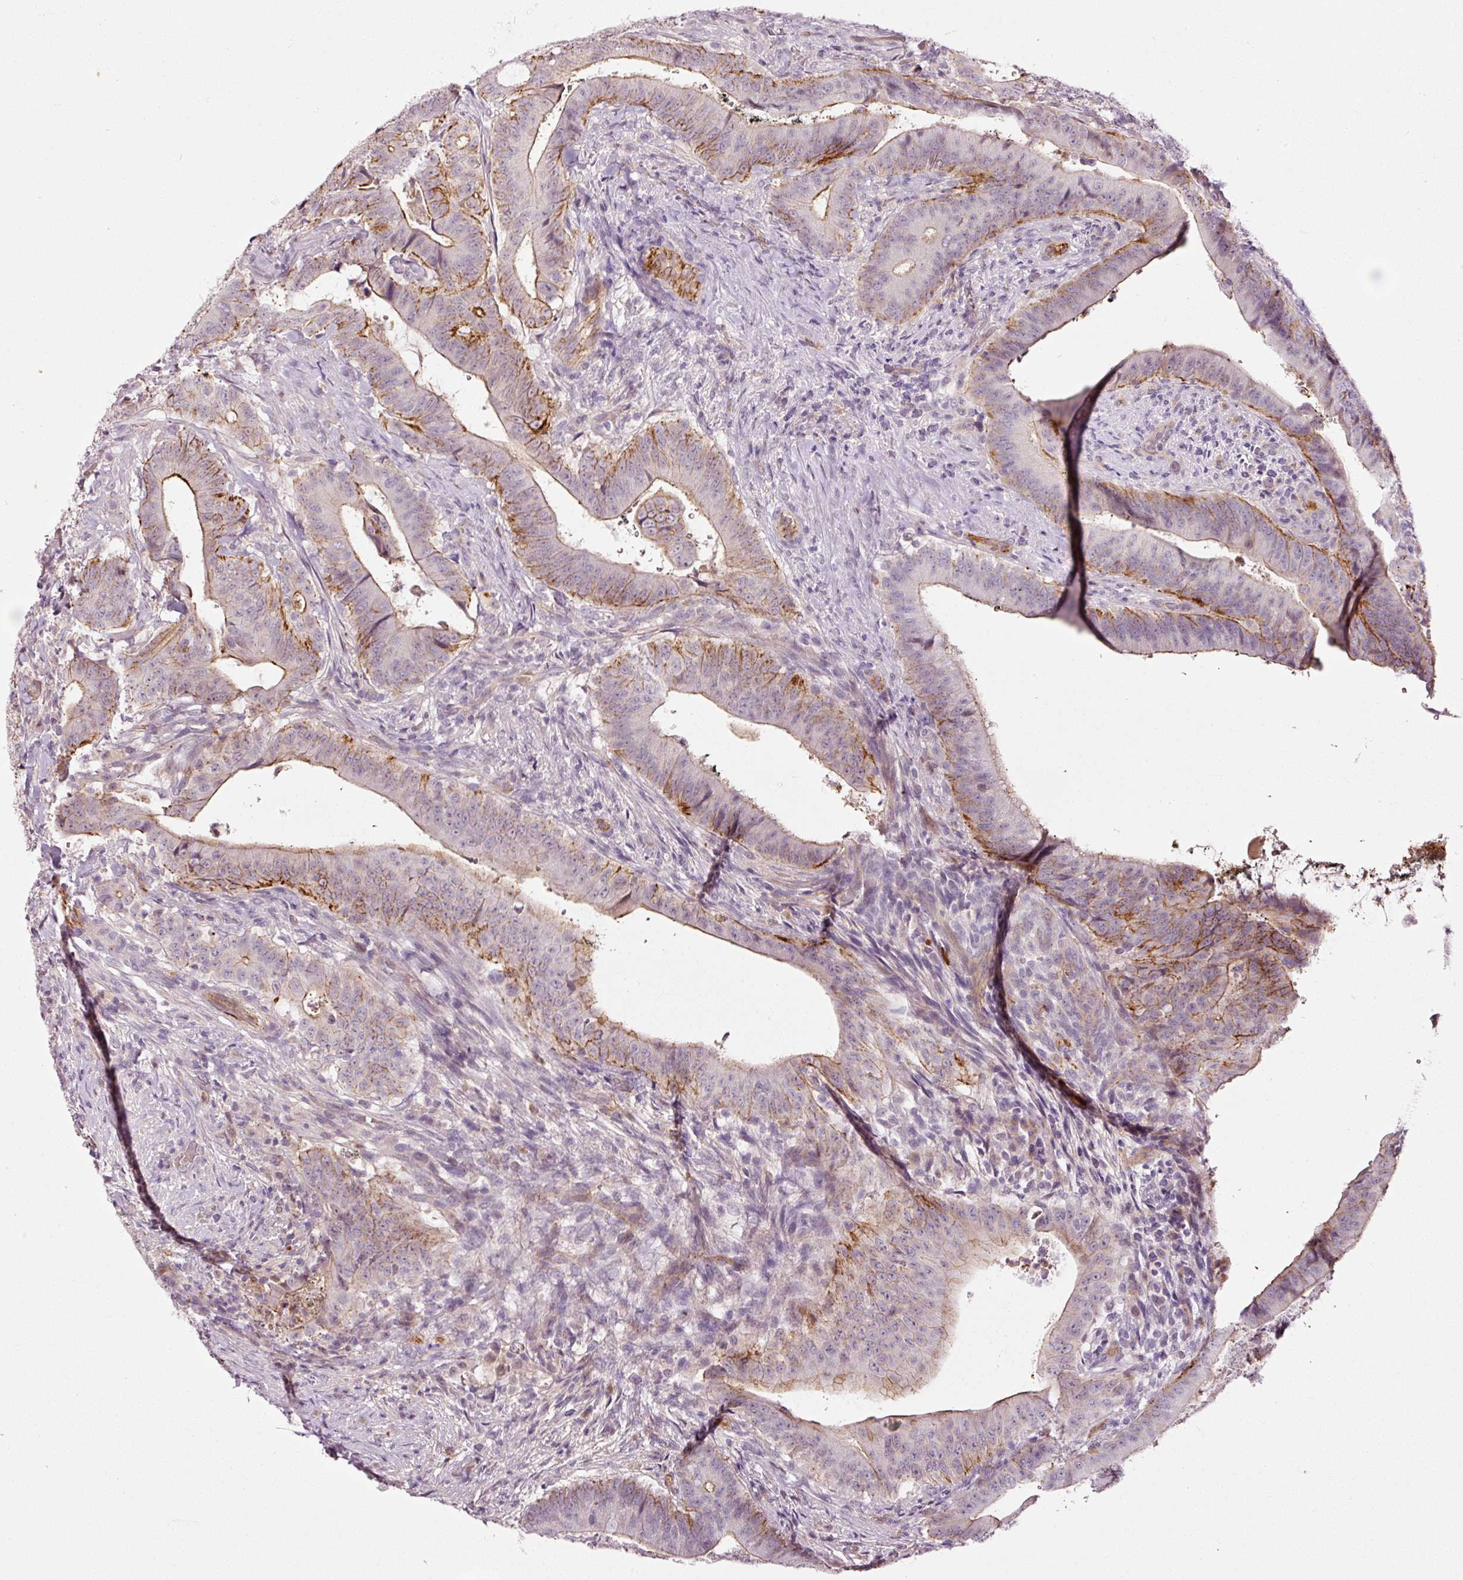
{"staining": {"intensity": "moderate", "quantity": "25%-75%", "location": "cytoplasmic/membranous"}, "tissue": "colorectal cancer", "cell_type": "Tumor cells", "image_type": "cancer", "snomed": [{"axis": "morphology", "description": "Adenocarcinoma, NOS"}, {"axis": "topography", "description": "Colon"}], "caption": "Adenocarcinoma (colorectal) stained with a protein marker exhibits moderate staining in tumor cells.", "gene": "ABCB4", "patient": {"sex": "female", "age": 43}}